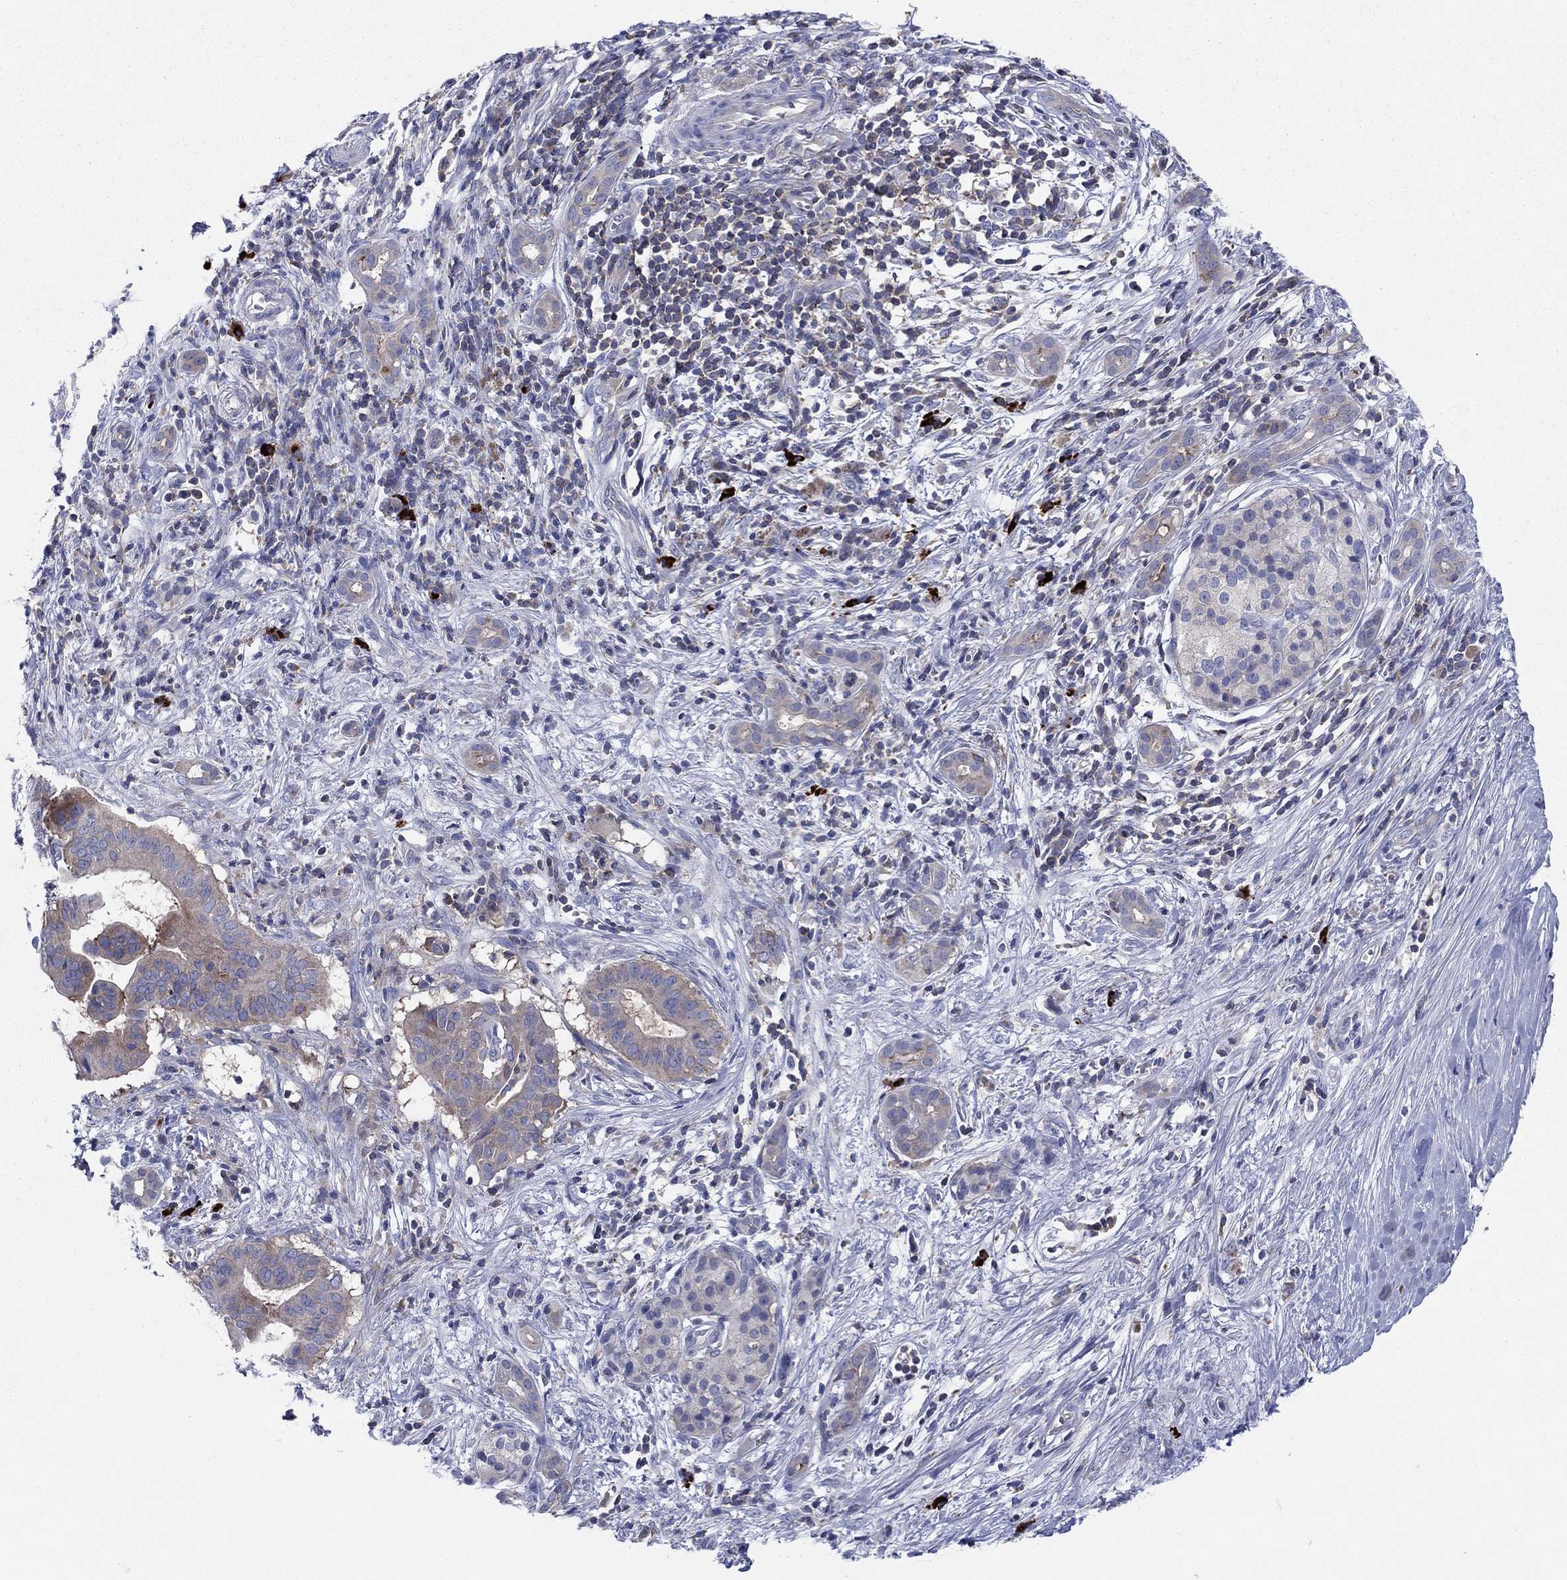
{"staining": {"intensity": "weak", "quantity": "<25%", "location": "cytoplasmic/membranous"}, "tissue": "pancreatic cancer", "cell_type": "Tumor cells", "image_type": "cancer", "snomed": [{"axis": "morphology", "description": "Adenocarcinoma, NOS"}, {"axis": "topography", "description": "Pancreas"}], "caption": "Pancreatic cancer was stained to show a protein in brown. There is no significant staining in tumor cells.", "gene": "PVR", "patient": {"sex": "male", "age": 61}}